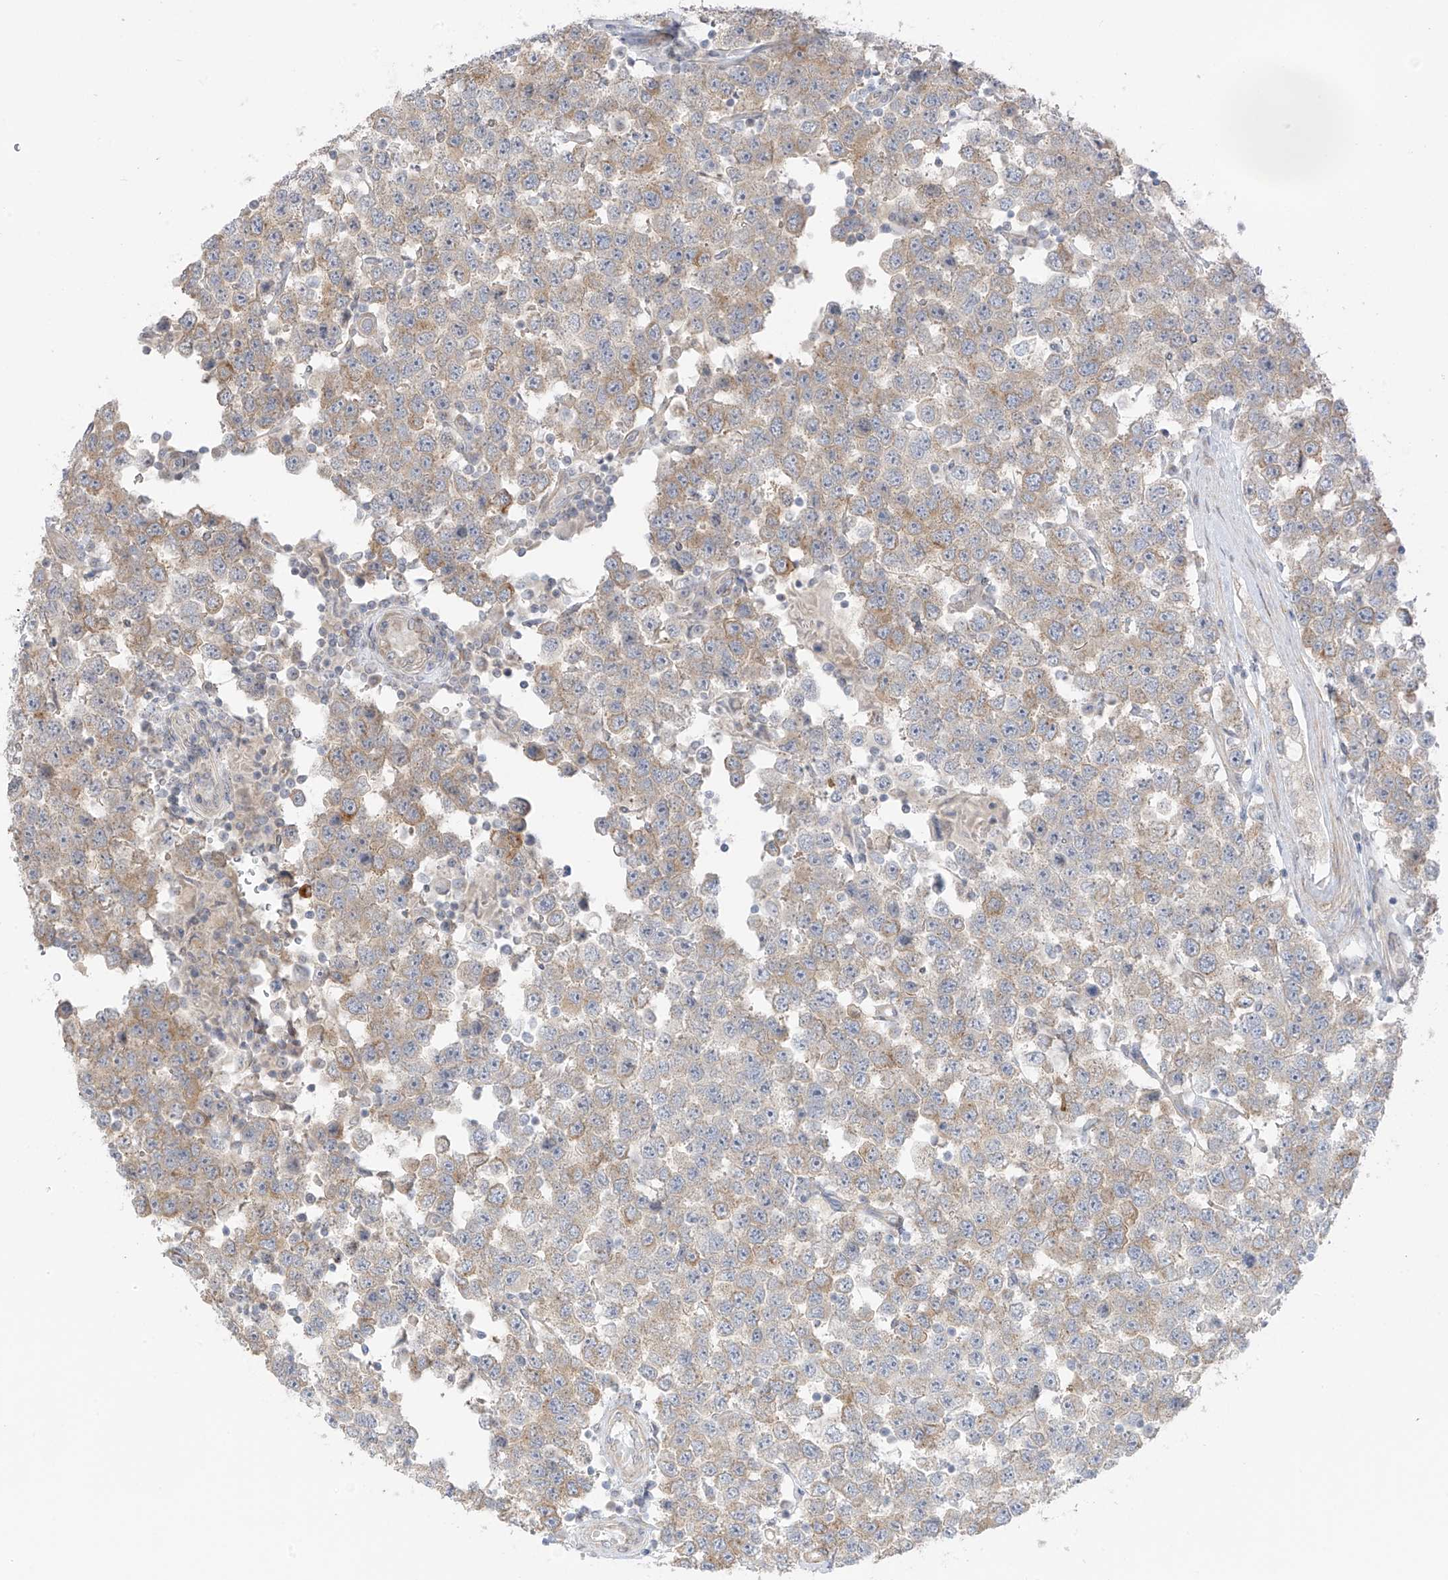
{"staining": {"intensity": "weak", "quantity": "<25%", "location": "cytoplasmic/membranous"}, "tissue": "testis cancer", "cell_type": "Tumor cells", "image_type": "cancer", "snomed": [{"axis": "morphology", "description": "Seminoma, NOS"}, {"axis": "topography", "description": "Testis"}], "caption": "Tumor cells show no significant positivity in seminoma (testis).", "gene": "HS6ST2", "patient": {"sex": "male", "age": 28}}